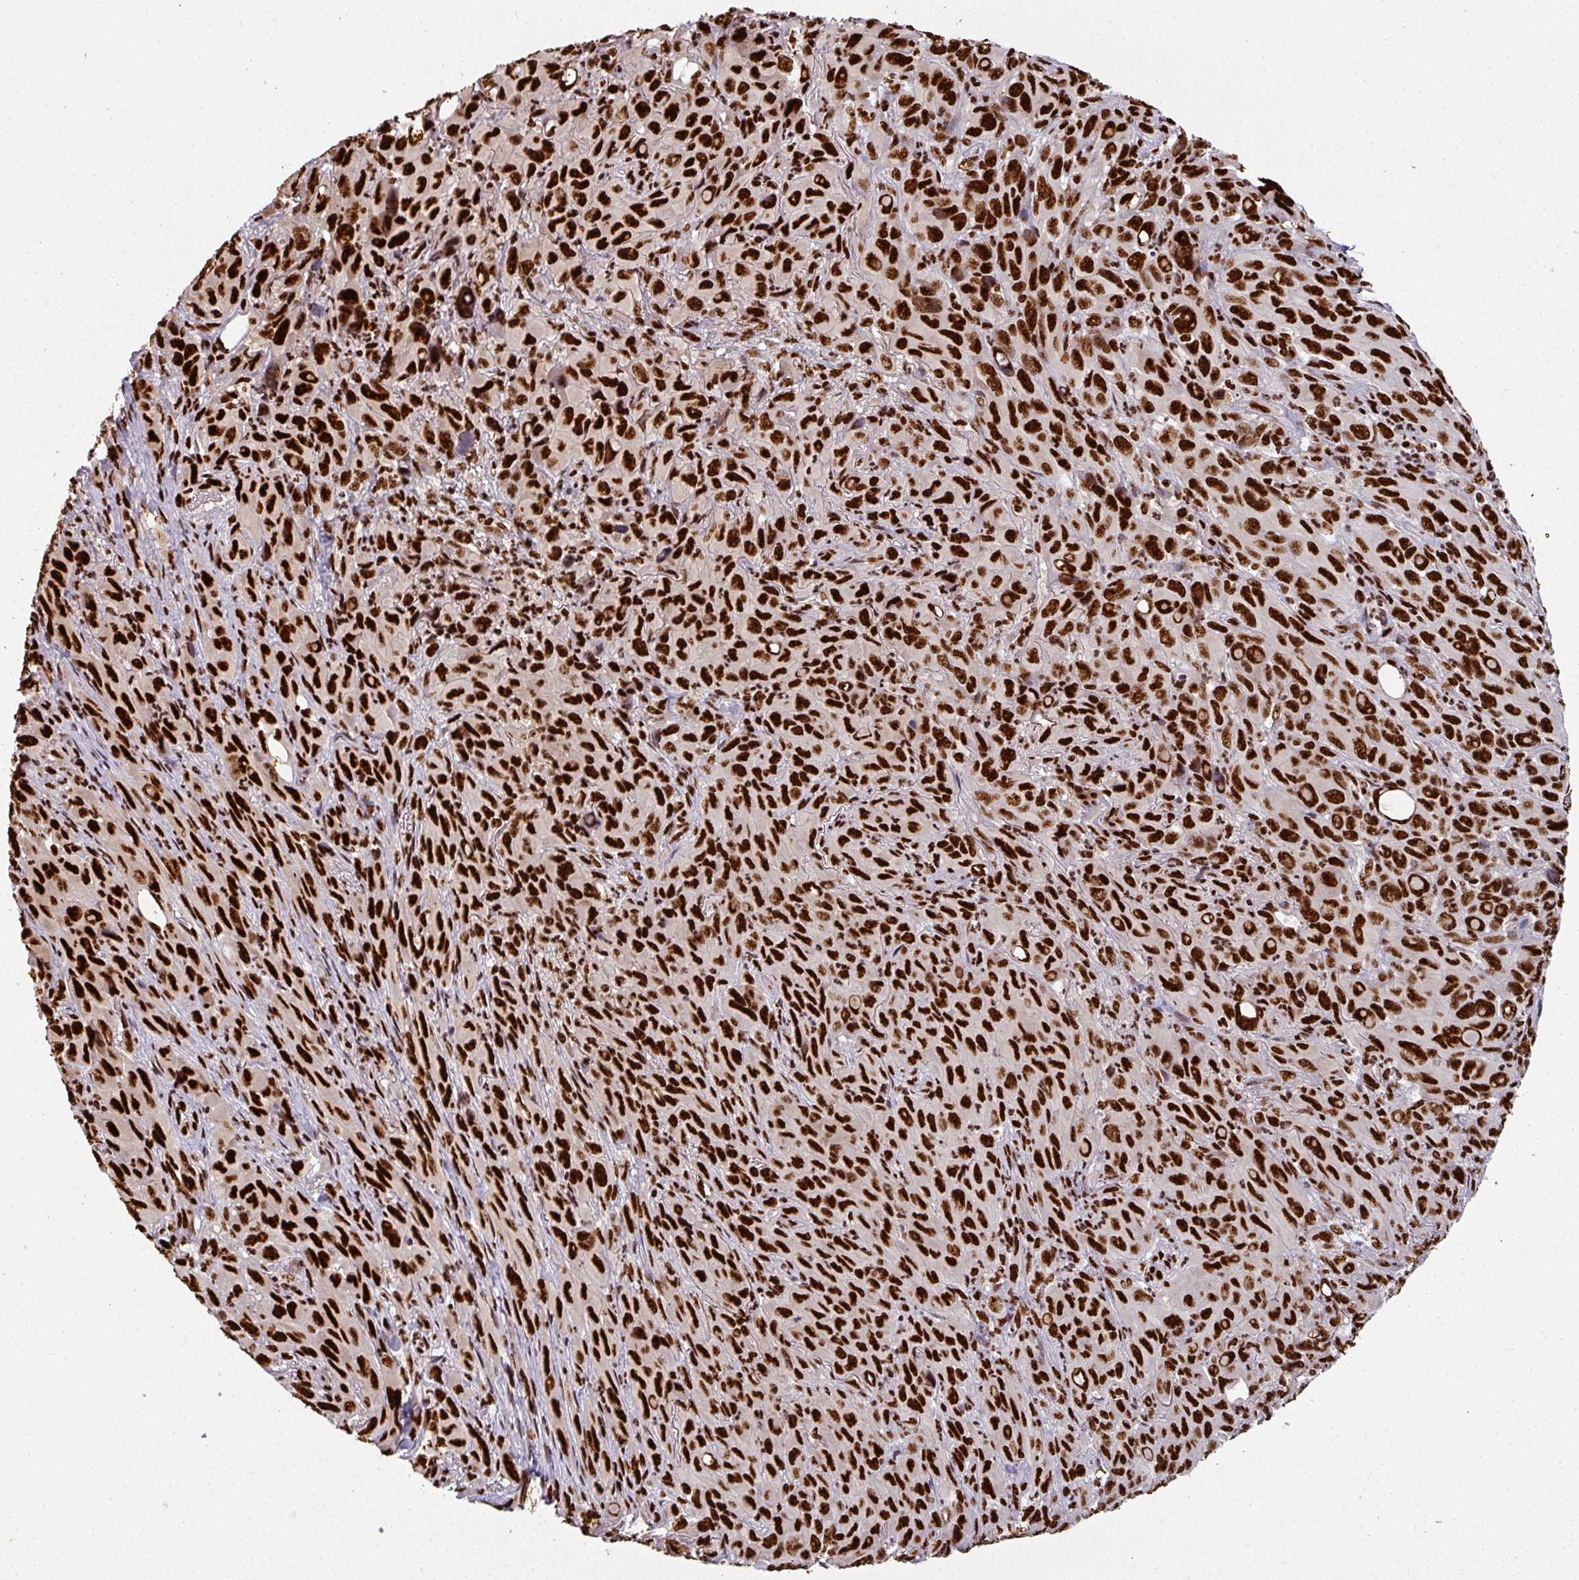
{"staining": {"intensity": "strong", "quantity": ">75%", "location": "nuclear"}, "tissue": "melanoma", "cell_type": "Tumor cells", "image_type": "cancer", "snomed": [{"axis": "morphology", "description": "Malignant melanoma, Metastatic site"}, {"axis": "topography", "description": "Lung"}], "caption": "Malignant melanoma (metastatic site) stained for a protein (brown) exhibits strong nuclear positive expression in approximately >75% of tumor cells.", "gene": "SIK3", "patient": {"sex": "male", "age": 48}}